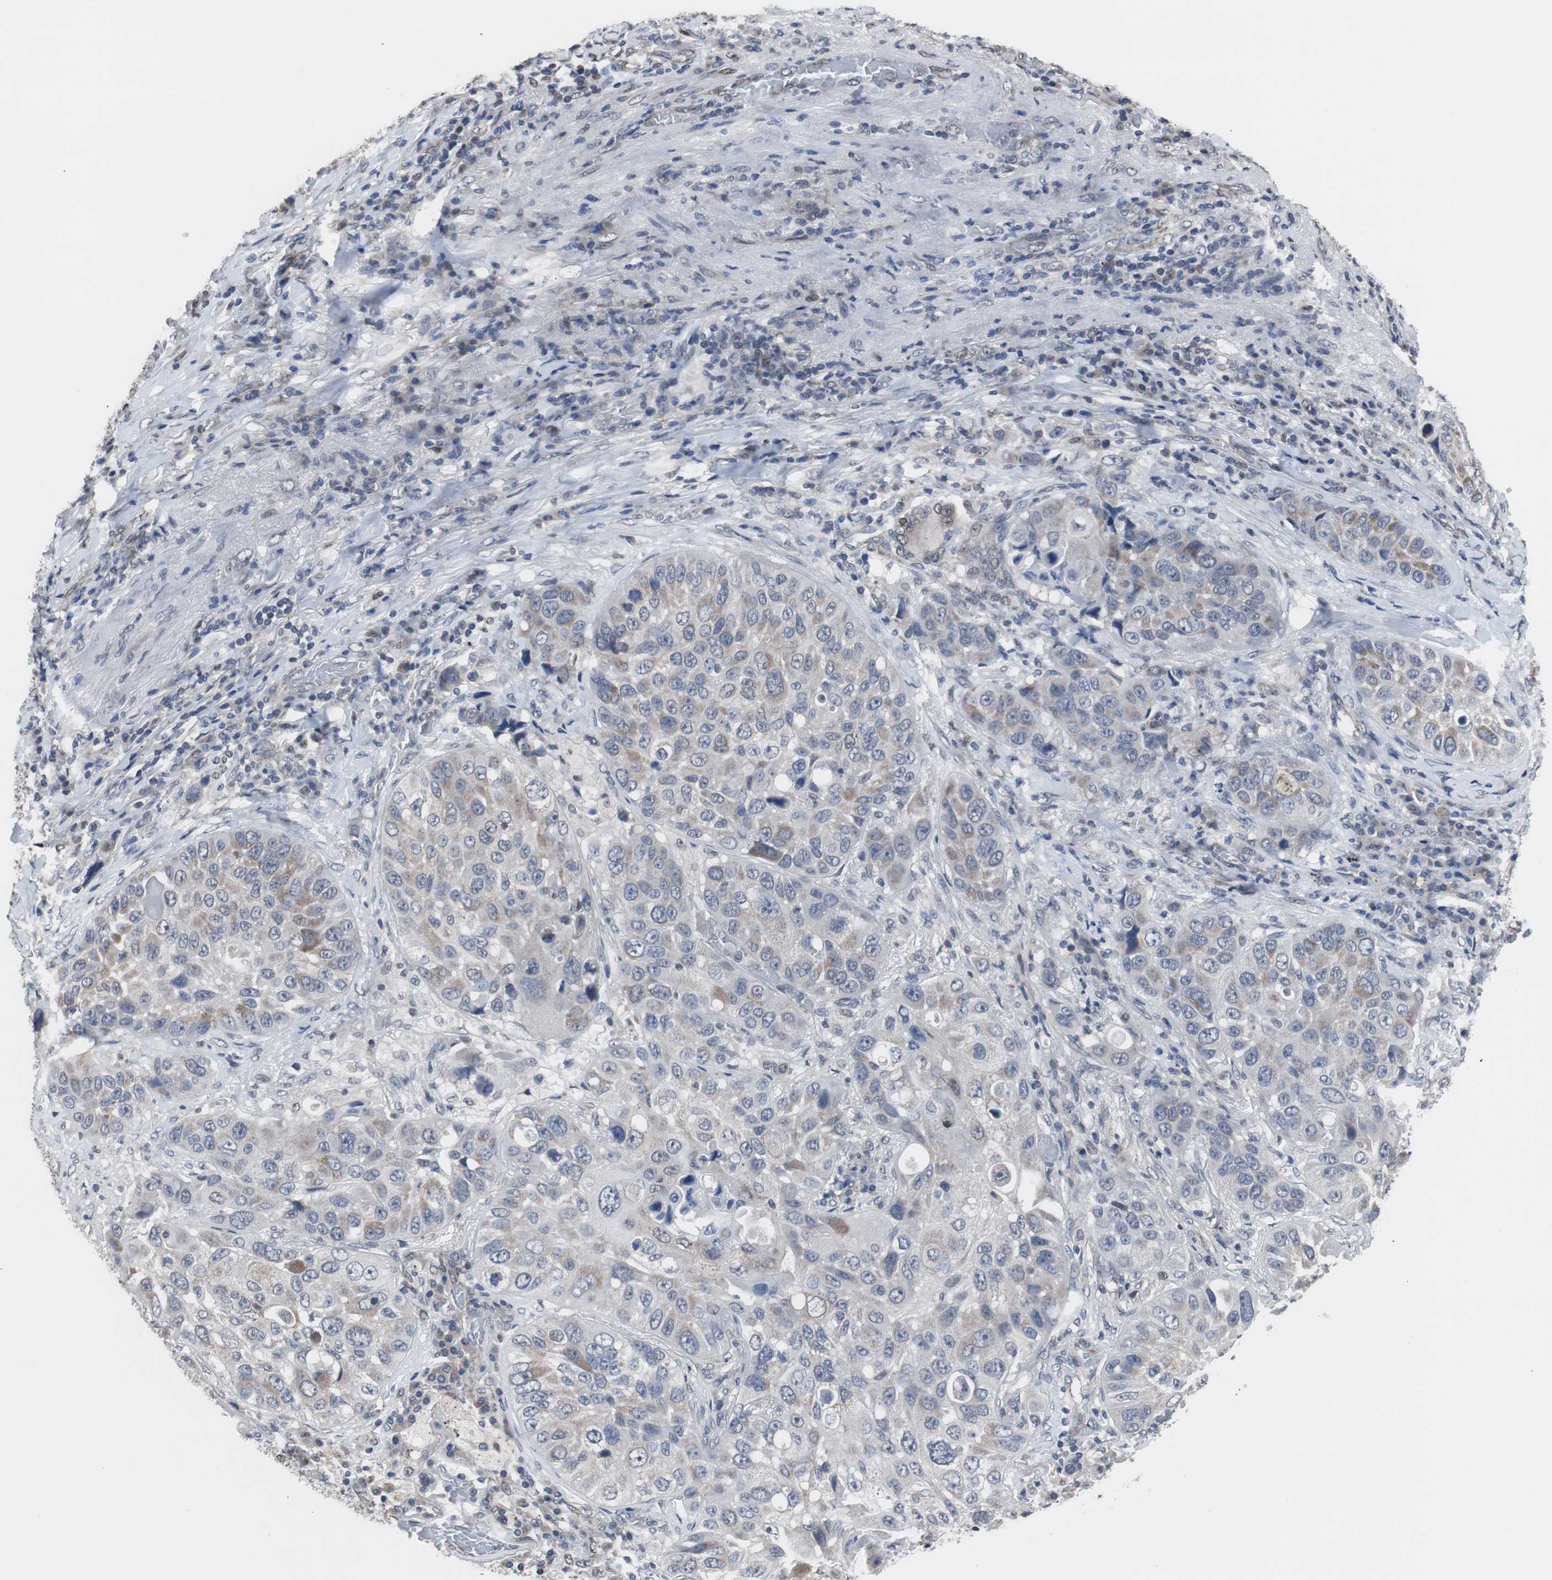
{"staining": {"intensity": "weak", "quantity": "25%-75%", "location": "cytoplasmic/membranous"}, "tissue": "lung cancer", "cell_type": "Tumor cells", "image_type": "cancer", "snomed": [{"axis": "morphology", "description": "Squamous cell carcinoma, NOS"}, {"axis": "topography", "description": "Lung"}], "caption": "Immunohistochemistry image of neoplastic tissue: human lung cancer (squamous cell carcinoma) stained using IHC reveals low levels of weak protein expression localized specifically in the cytoplasmic/membranous of tumor cells, appearing as a cytoplasmic/membranous brown color.", "gene": "RBM47", "patient": {"sex": "male", "age": 57}}